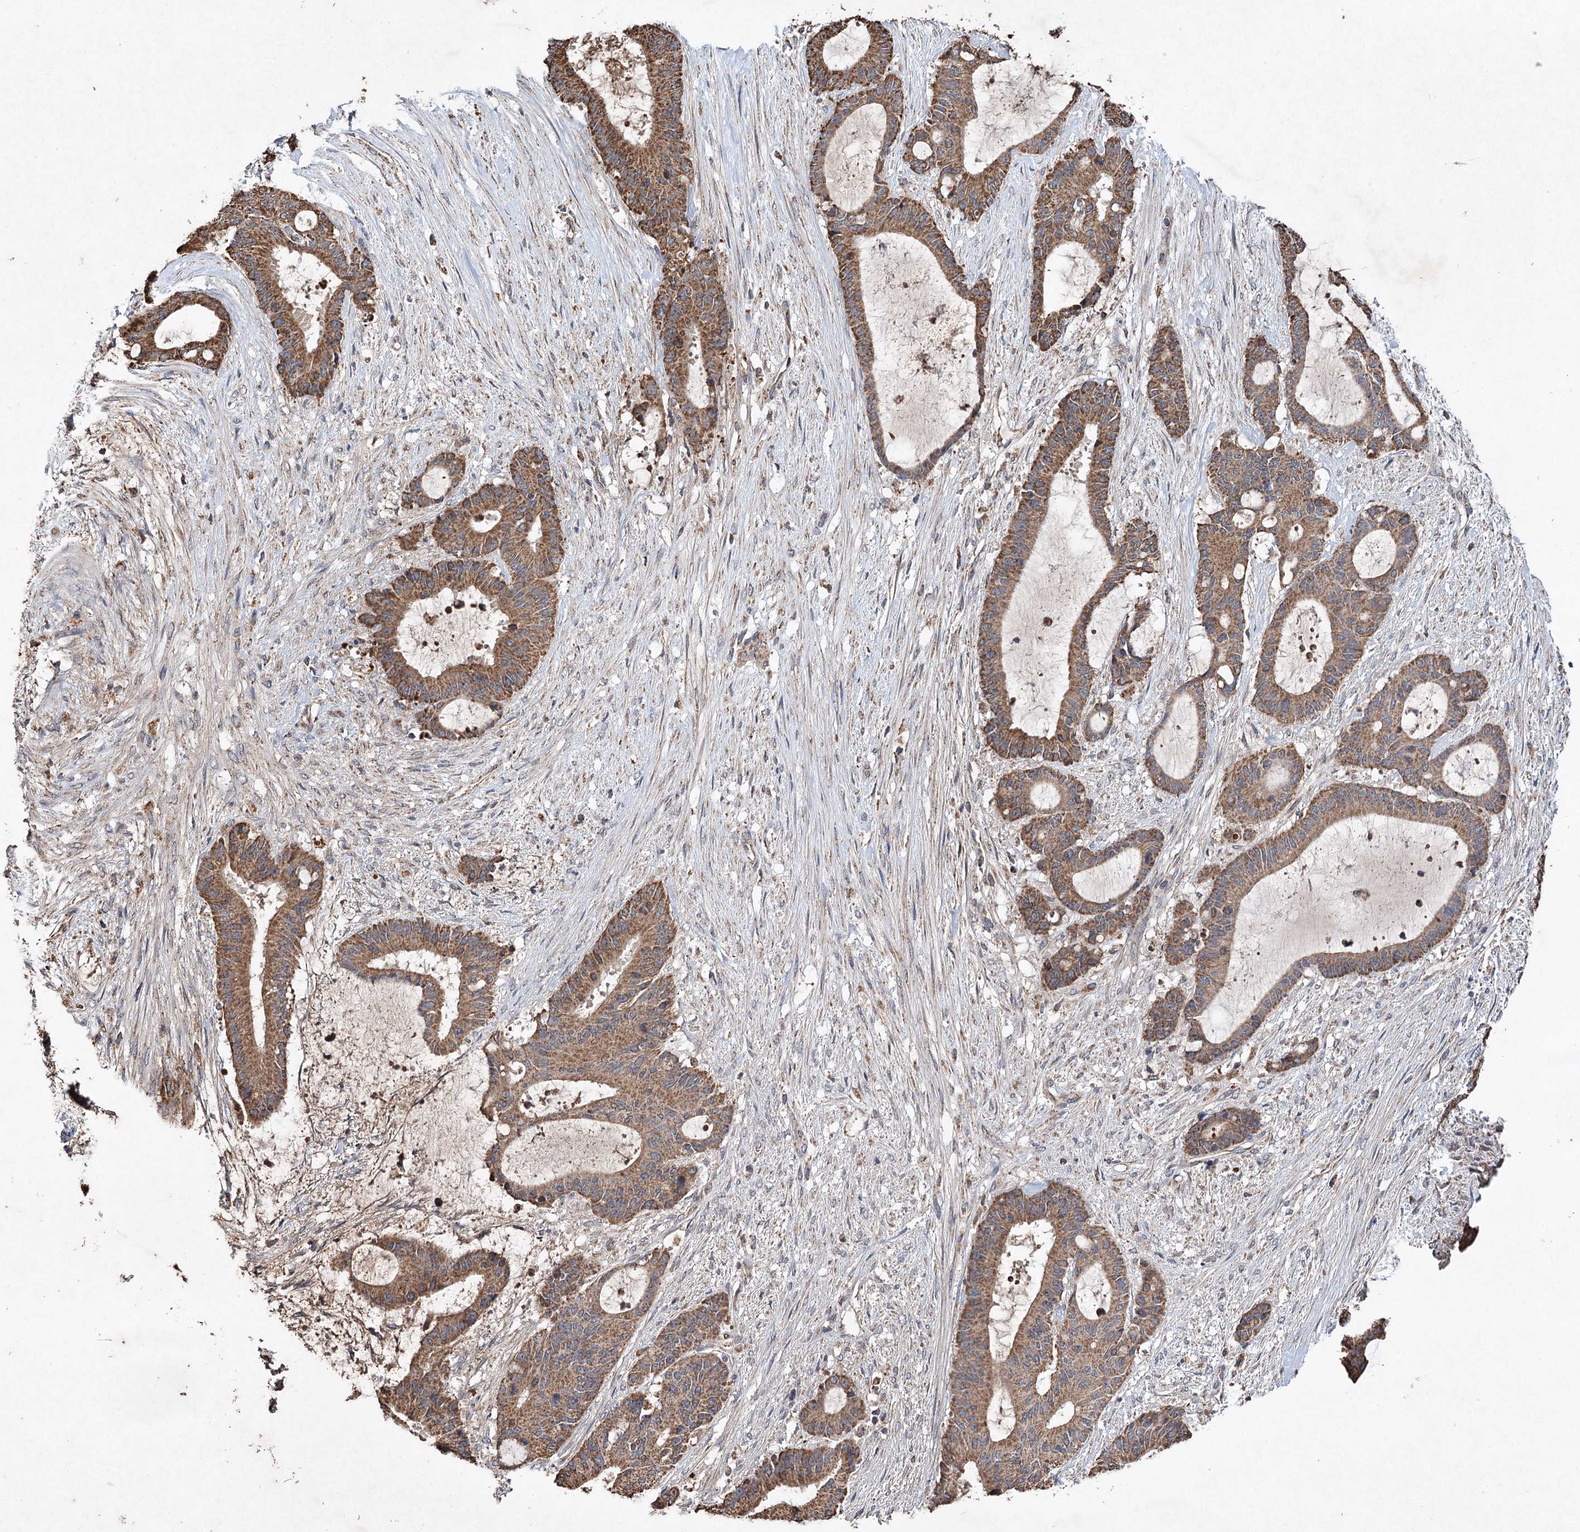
{"staining": {"intensity": "moderate", "quantity": ">75%", "location": "cytoplasmic/membranous"}, "tissue": "liver cancer", "cell_type": "Tumor cells", "image_type": "cancer", "snomed": [{"axis": "morphology", "description": "Normal tissue, NOS"}, {"axis": "morphology", "description": "Cholangiocarcinoma"}, {"axis": "topography", "description": "Liver"}, {"axis": "topography", "description": "Peripheral nerve tissue"}], "caption": "A brown stain shows moderate cytoplasmic/membranous expression of a protein in human cholangiocarcinoma (liver) tumor cells. The staining was performed using DAB, with brown indicating positive protein expression. Nuclei are stained blue with hematoxylin.", "gene": "PIK3CB", "patient": {"sex": "female", "age": 73}}